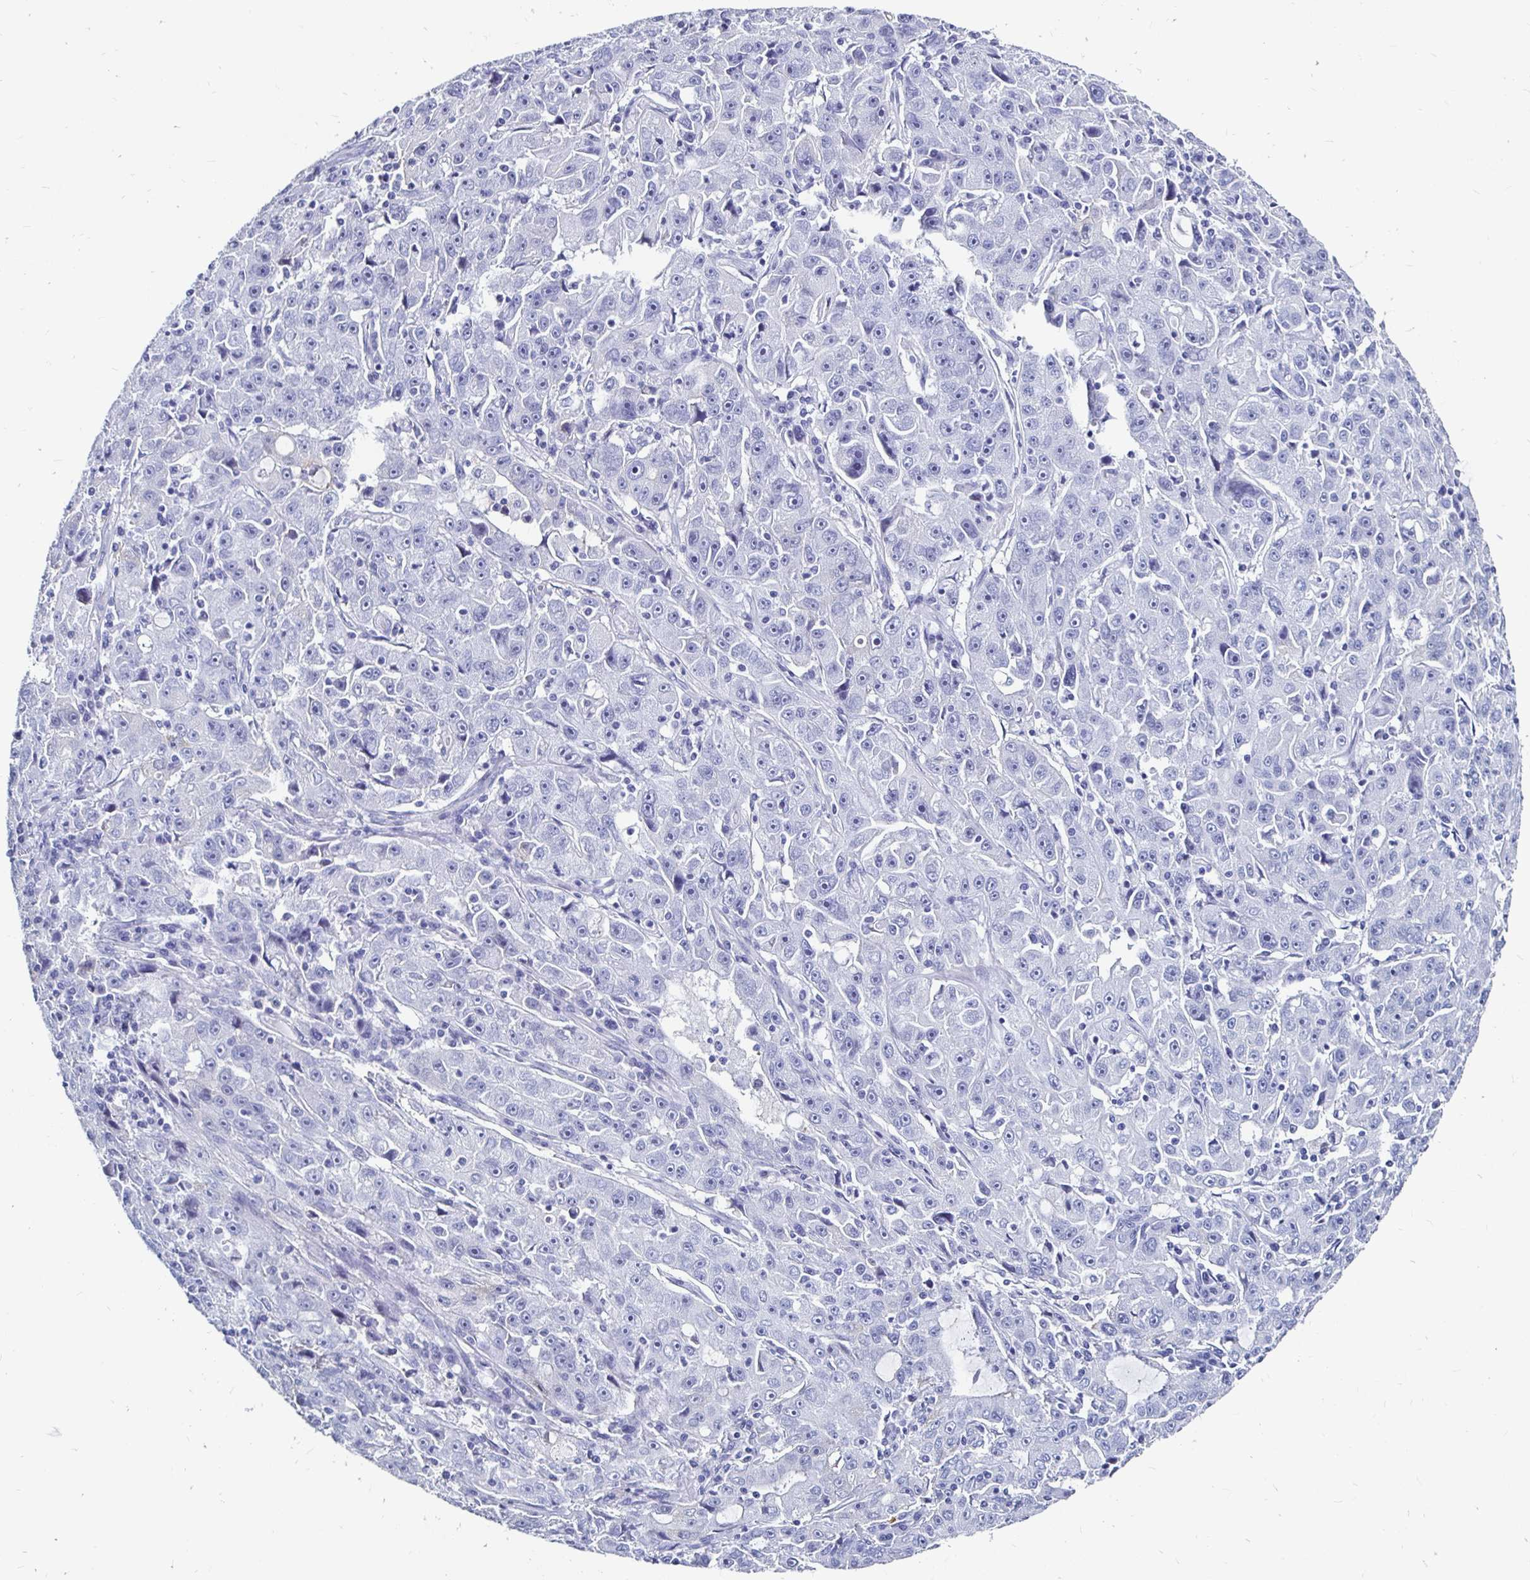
{"staining": {"intensity": "negative", "quantity": "none", "location": "none"}, "tissue": "lung cancer", "cell_type": "Tumor cells", "image_type": "cancer", "snomed": [{"axis": "morphology", "description": "Normal morphology"}, {"axis": "morphology", "description": "Adenocarcinoma, NOS"}, {"axis": "topography", "description": "Lymph node"}, {"axis": "topography", "description": "Lung"}], "caption": "Immunohistochemistry (IHC) of human lung cancer displays no positivity in tumor cells.", "gene": "LUZP4", "patient": {"sex": "female", "age": 57}}